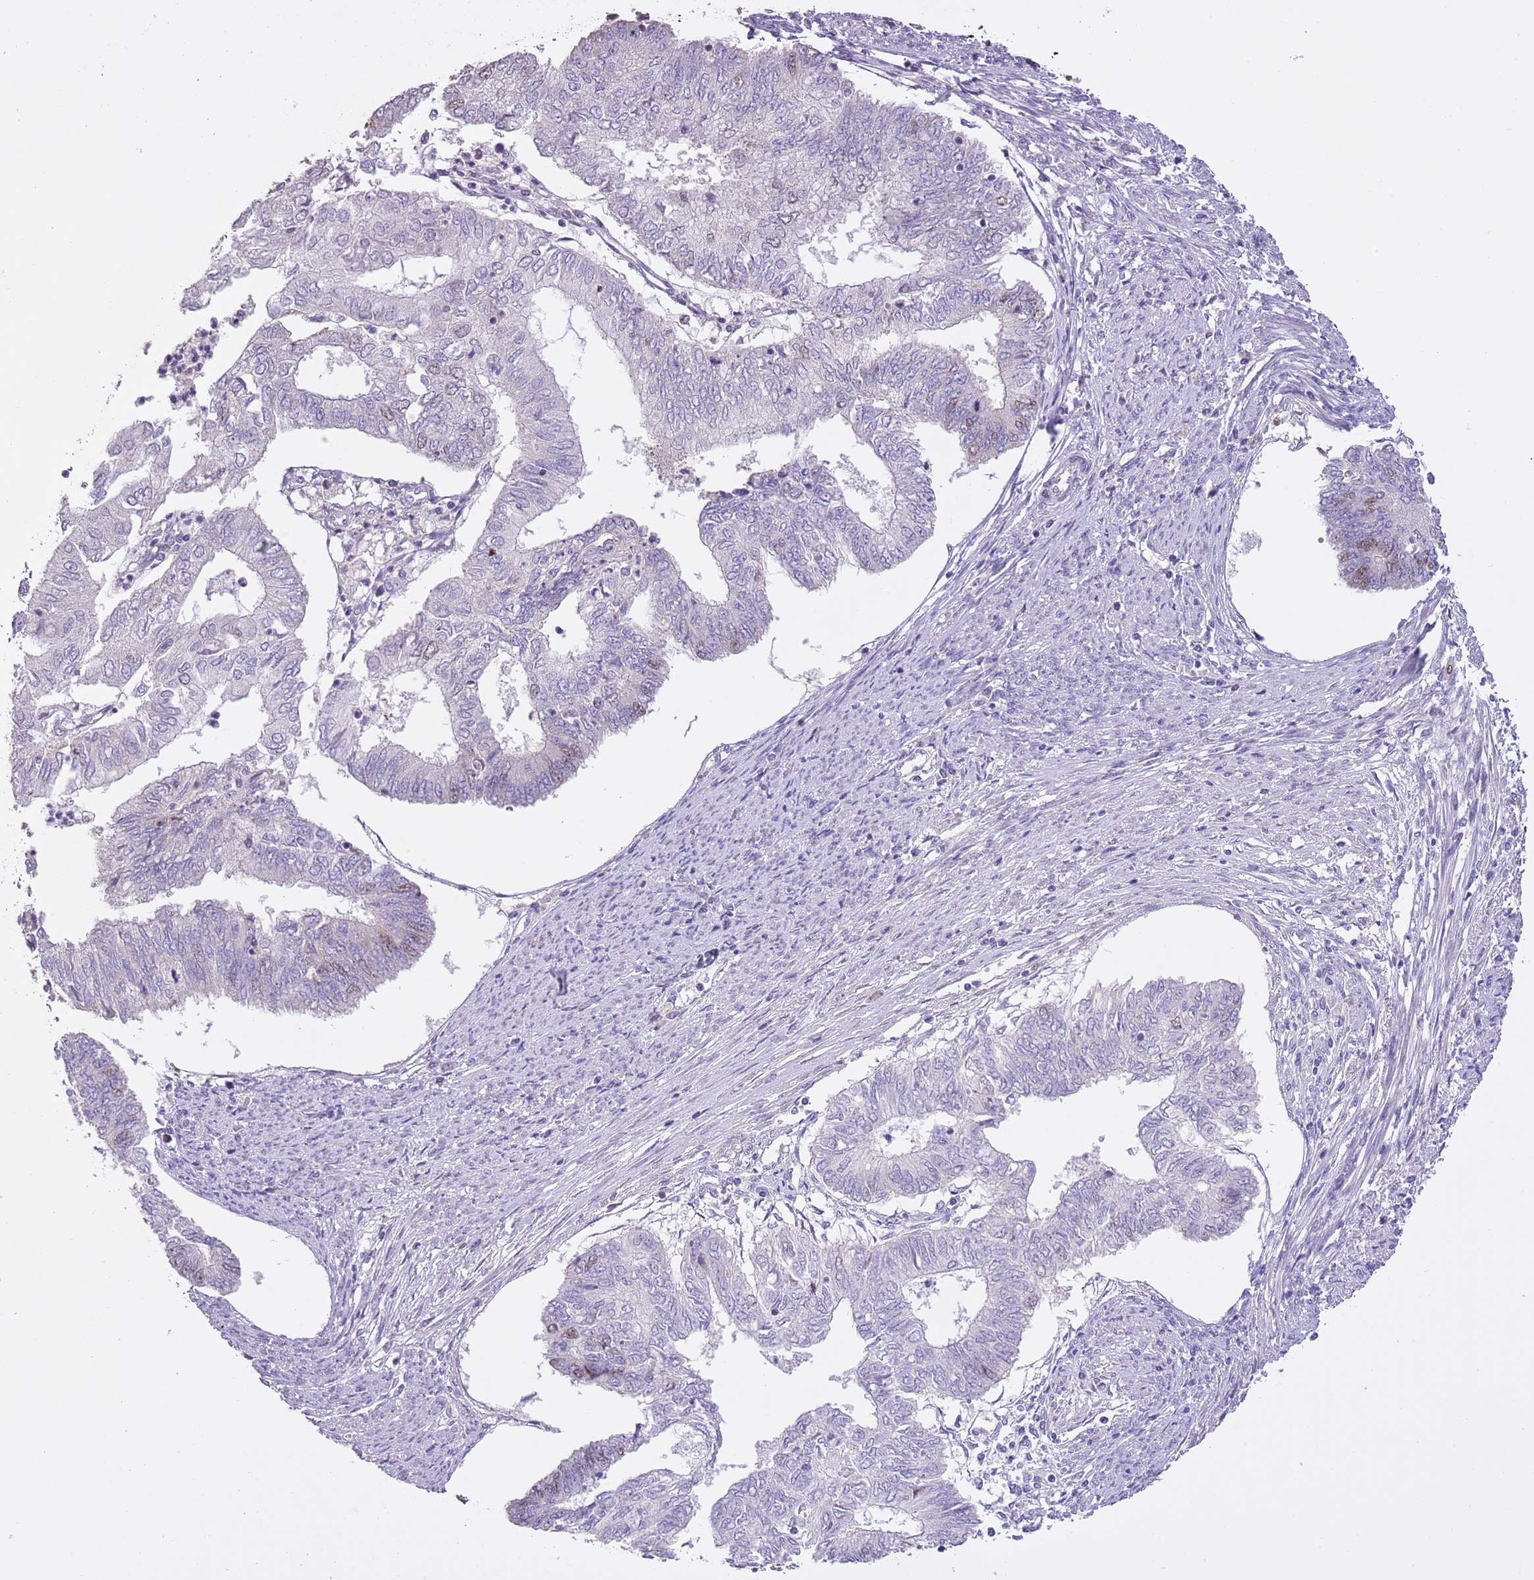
{"staining": {"intensity": "weak", "quantity": "<25%", "location": "nuclear"}, "tissue": "endometrial cancer", "cell_type": "Tumor cells", "image_type": "cancer", "snomed": [{"axis": "morphology", "description": "Adenocarcinoma, NOS"}, {"axis": "topography", "description": "Endometrium"}], "caption": "High magnification brightfield microscopy of adenocarcinoma (endometrial) stained with DAB (brown) and counterstained with hematoxylin (blue): tumor cells show no significant positivity.", "gene": "GMNN", "patient": {"sex": "female", "age": 68}}